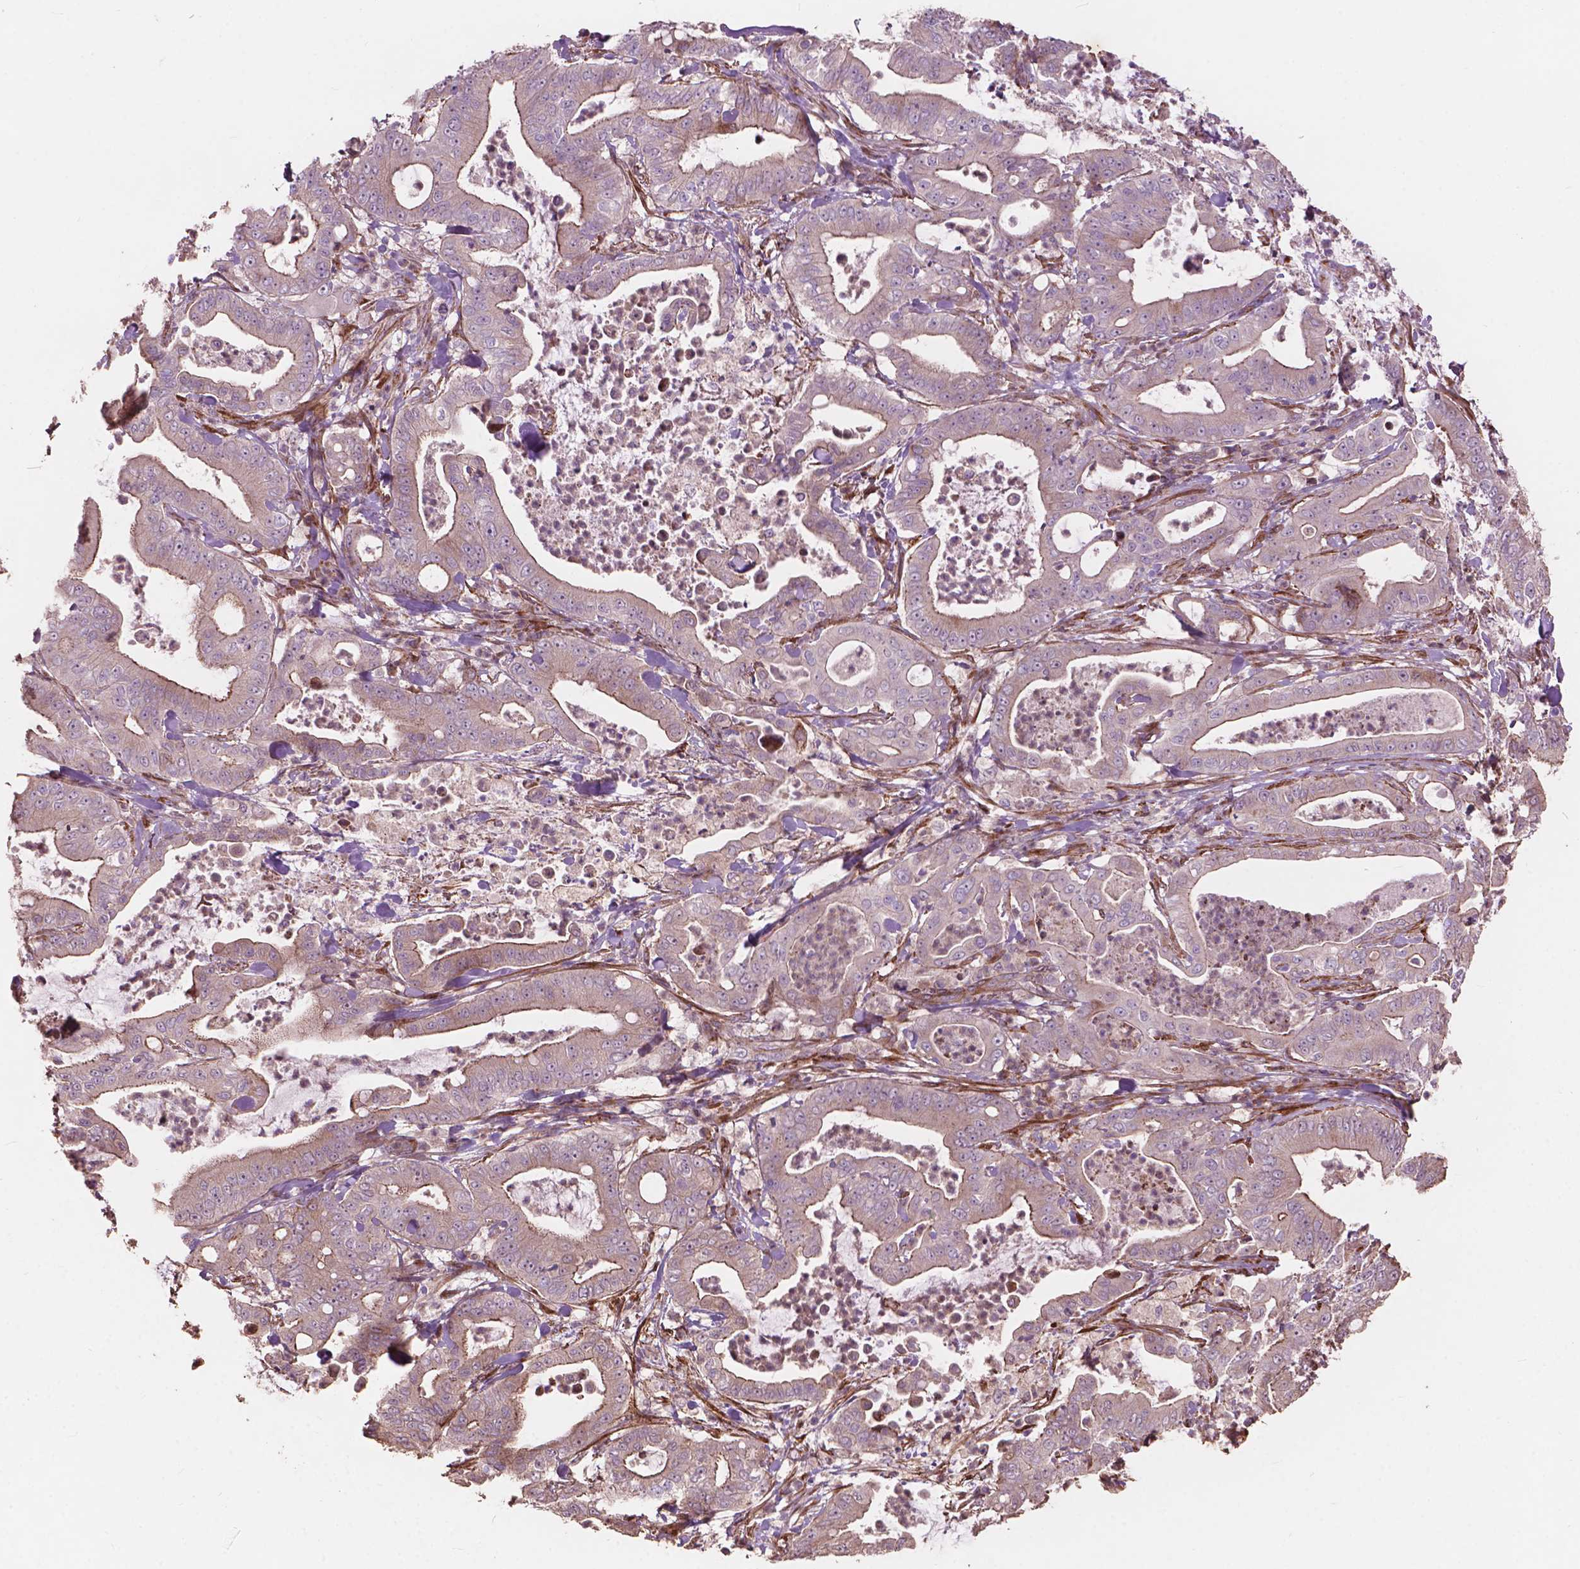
{"staining": {"intensity": "moderate", "quantity": "<25%", "location": "cytoplasmic/membranous"}, "tissue": "pancreatic cancer", "cell_type": "Tumor cells", "image_type": "cancer", "snomed": [{"axis": "morphology", "description": "Adenocarcinoma, NOS"}, {"axis": "topography", "description": "Pancreas"}], "caption": "There is low levels of moderate cytoplasmic/membranous positivity in tumor cells of pancreatic cancer (adenocarcinoma), as demonstrated by immunohistochemical staining (brown color).", "gene": "FNIP1", "patient": {"sex": "male", "age": 71}}